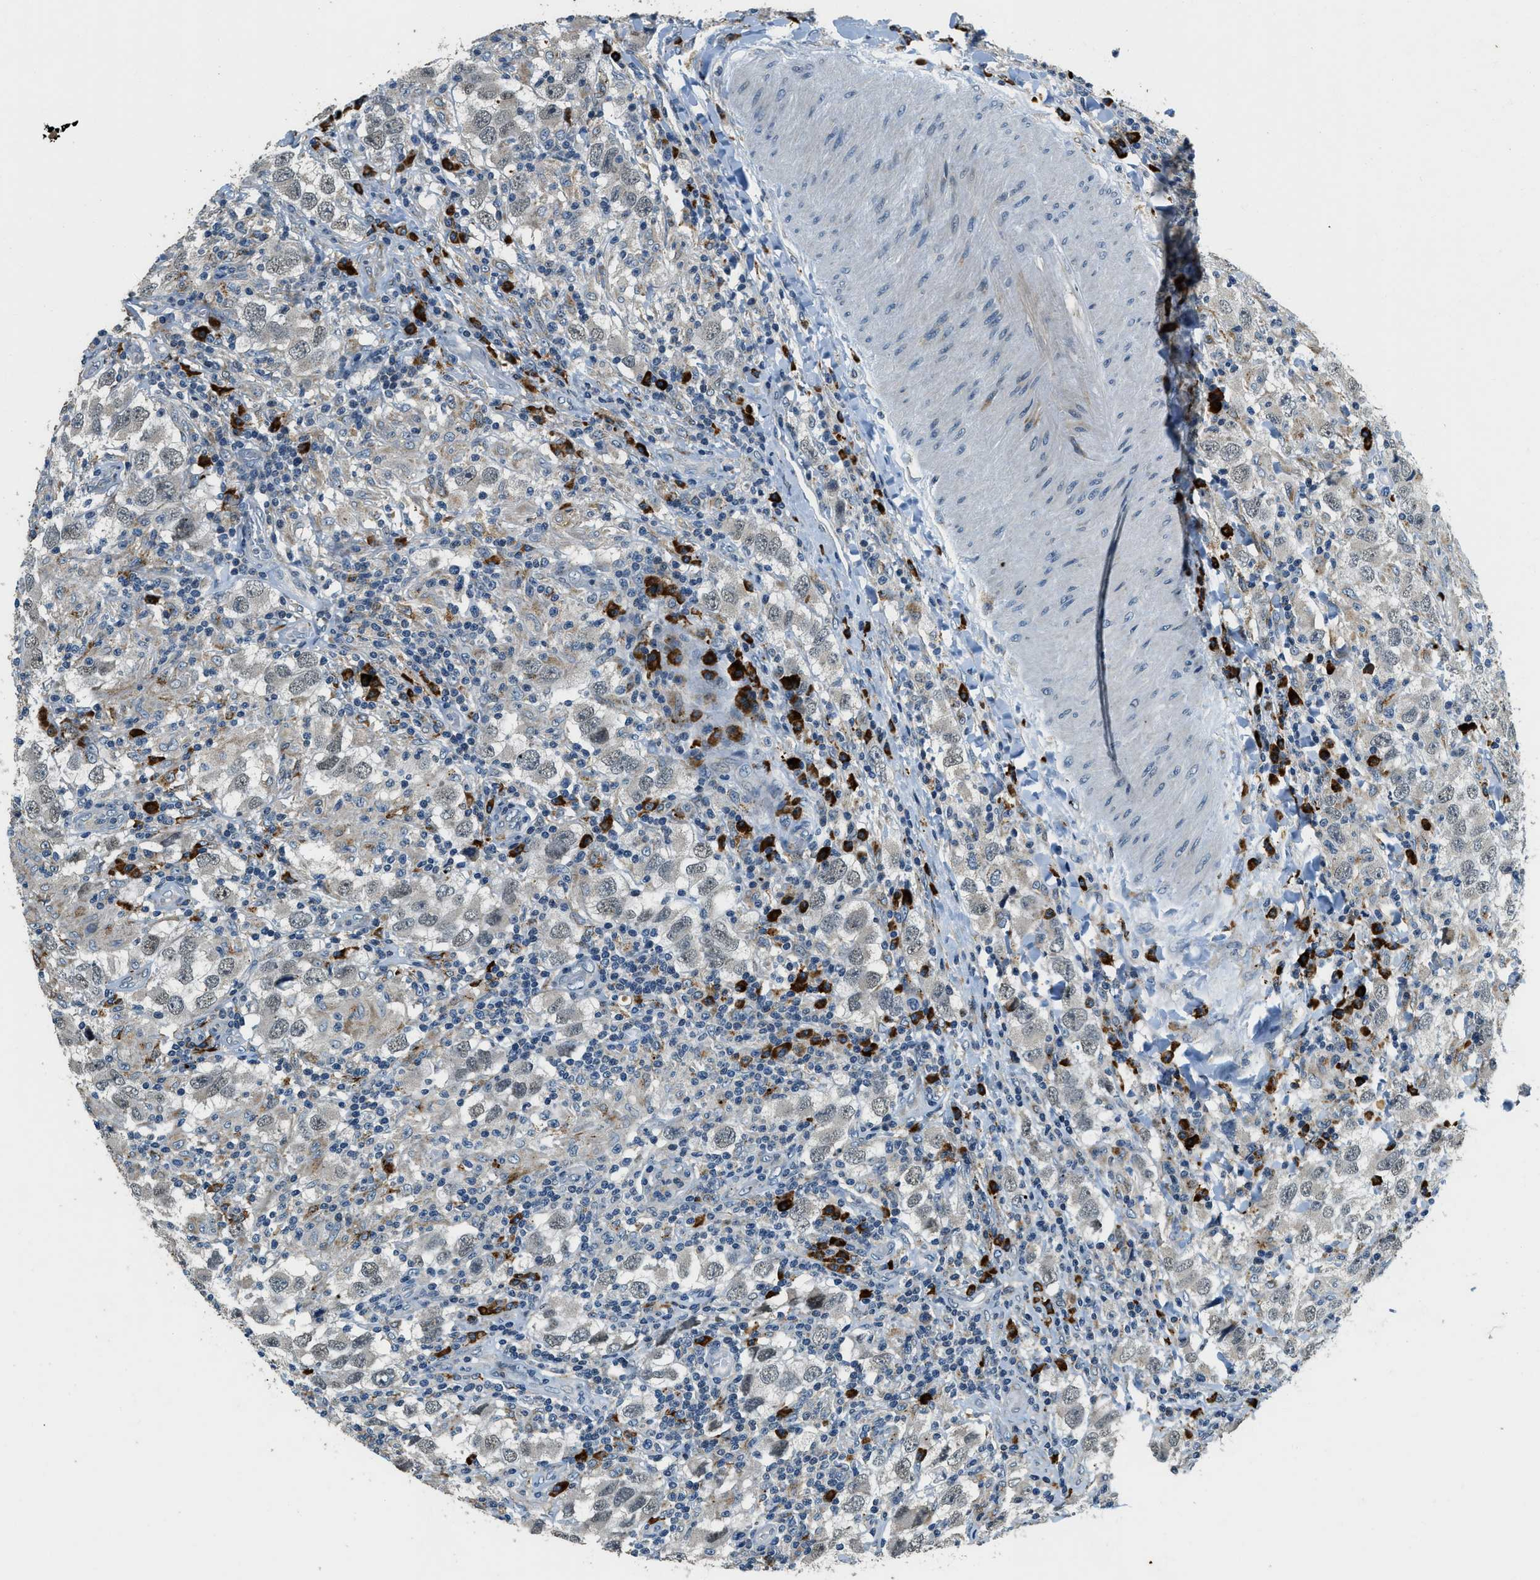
{"staining": {"intensity": "negative", "quantity": "none", "location": "none"}, "tissue": "testis cancer", "cell_type": "Tumor cells", "image_type": "cancer", "snomed": [{"axis": "morphology", "description": "Carcinoma, Embryonal, NOS"}, {"axis": "topography", "description": "Testis"}], "caption": "The image demonstrates no significant positivity in tumor cells of testis cancer.", "gene": "HERC2", "patient": {"sex": "male", "age": 21}}